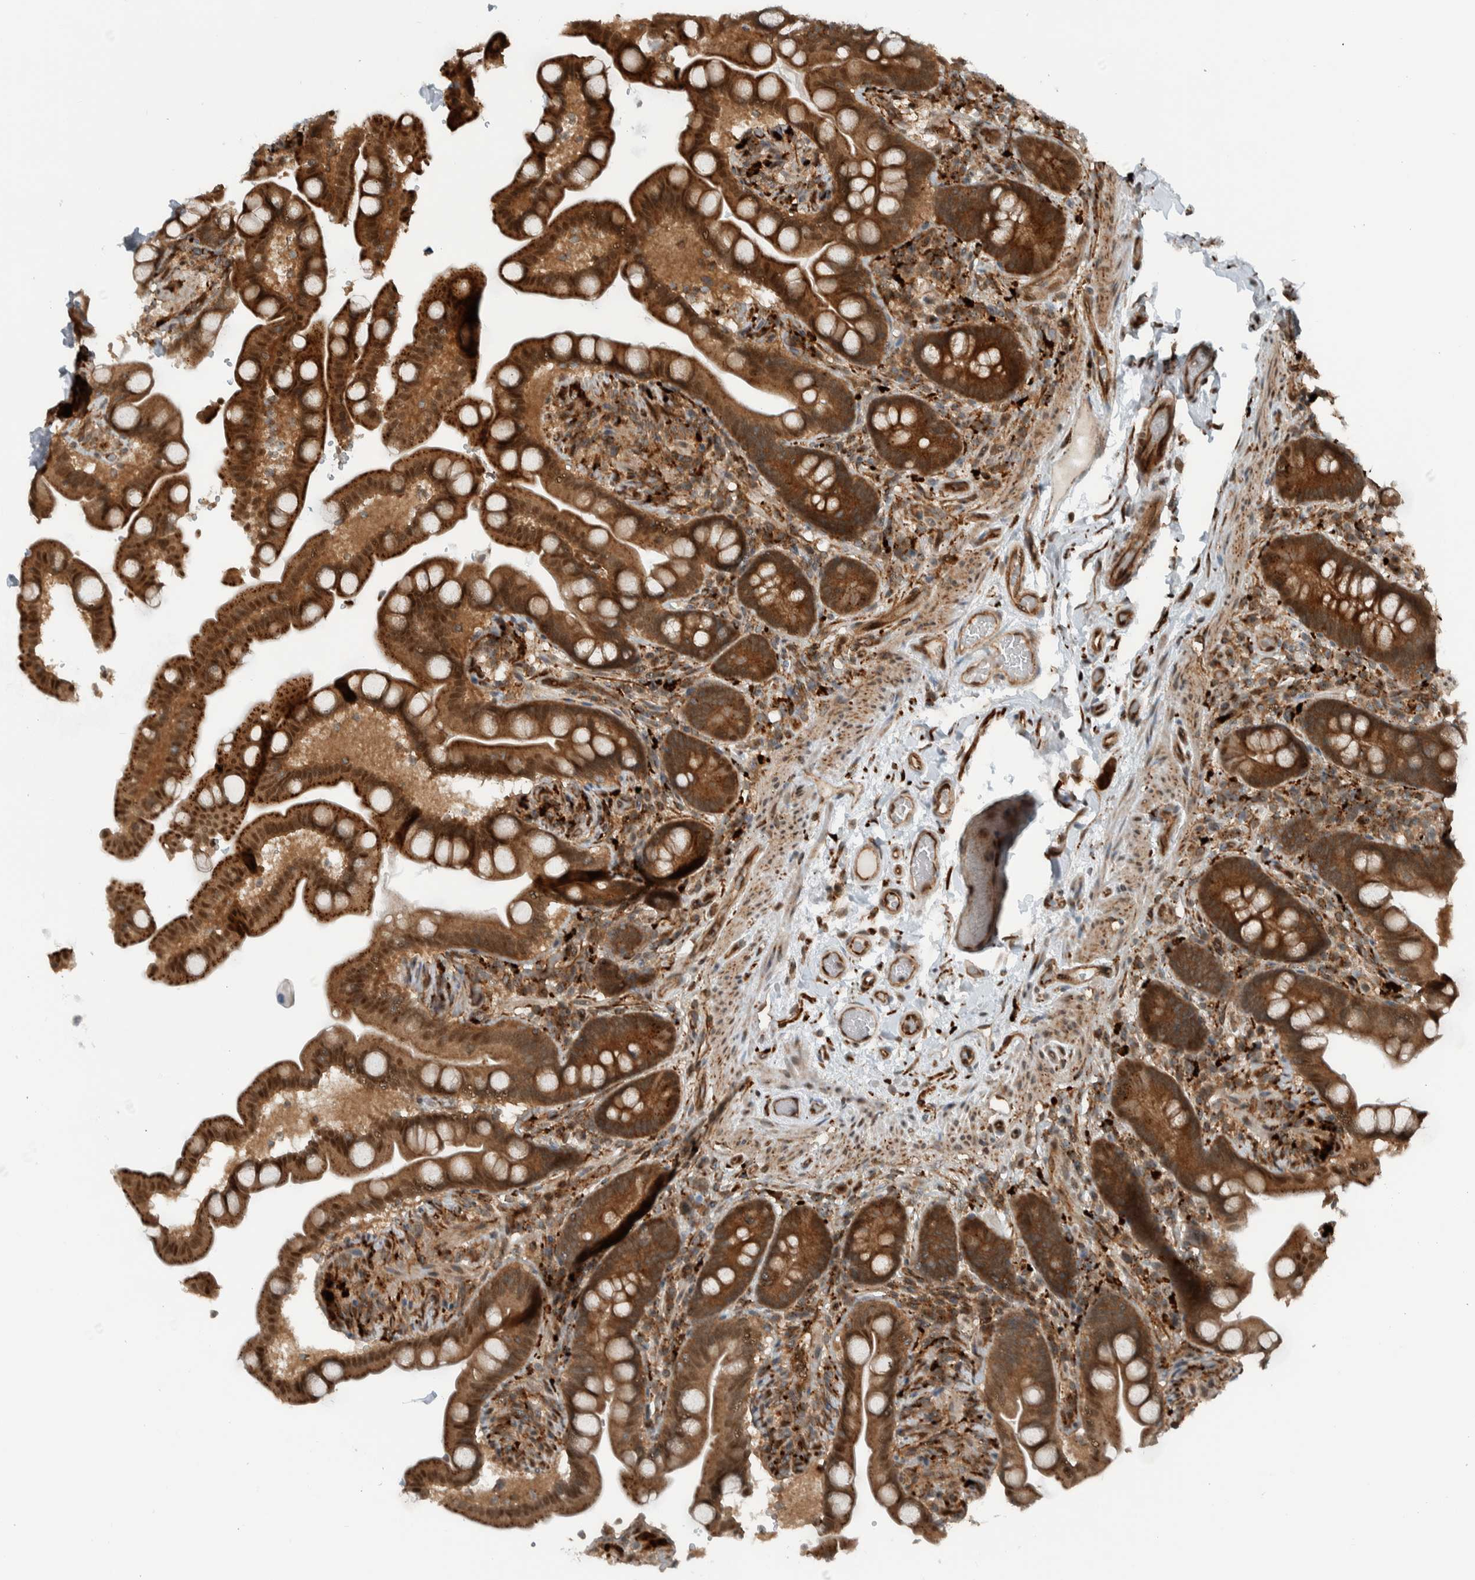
{"staining": {"intensity": "strong", "quantity": ">75%", "location": "cytoplasmic/membranous"}, "tissue": "colon", "cell_type": "Endothelial cells", "image_type": "normal", "snomed": [{"axis": "morphology", "description": "Normal tissue, NOS"}, {"axis": "topography", "description": "Smooth muscle"}, {"axis": "topography", "description": "Colon"}], "caption": "Protein positivity by immunohistochemistry (IHC) reveals strong cytoplasmic/membranous positivity in about >75% of endothelial cells in benign colon.", "gene": "GIGYF1", "patient": {"sex": "male", "age": 73}}